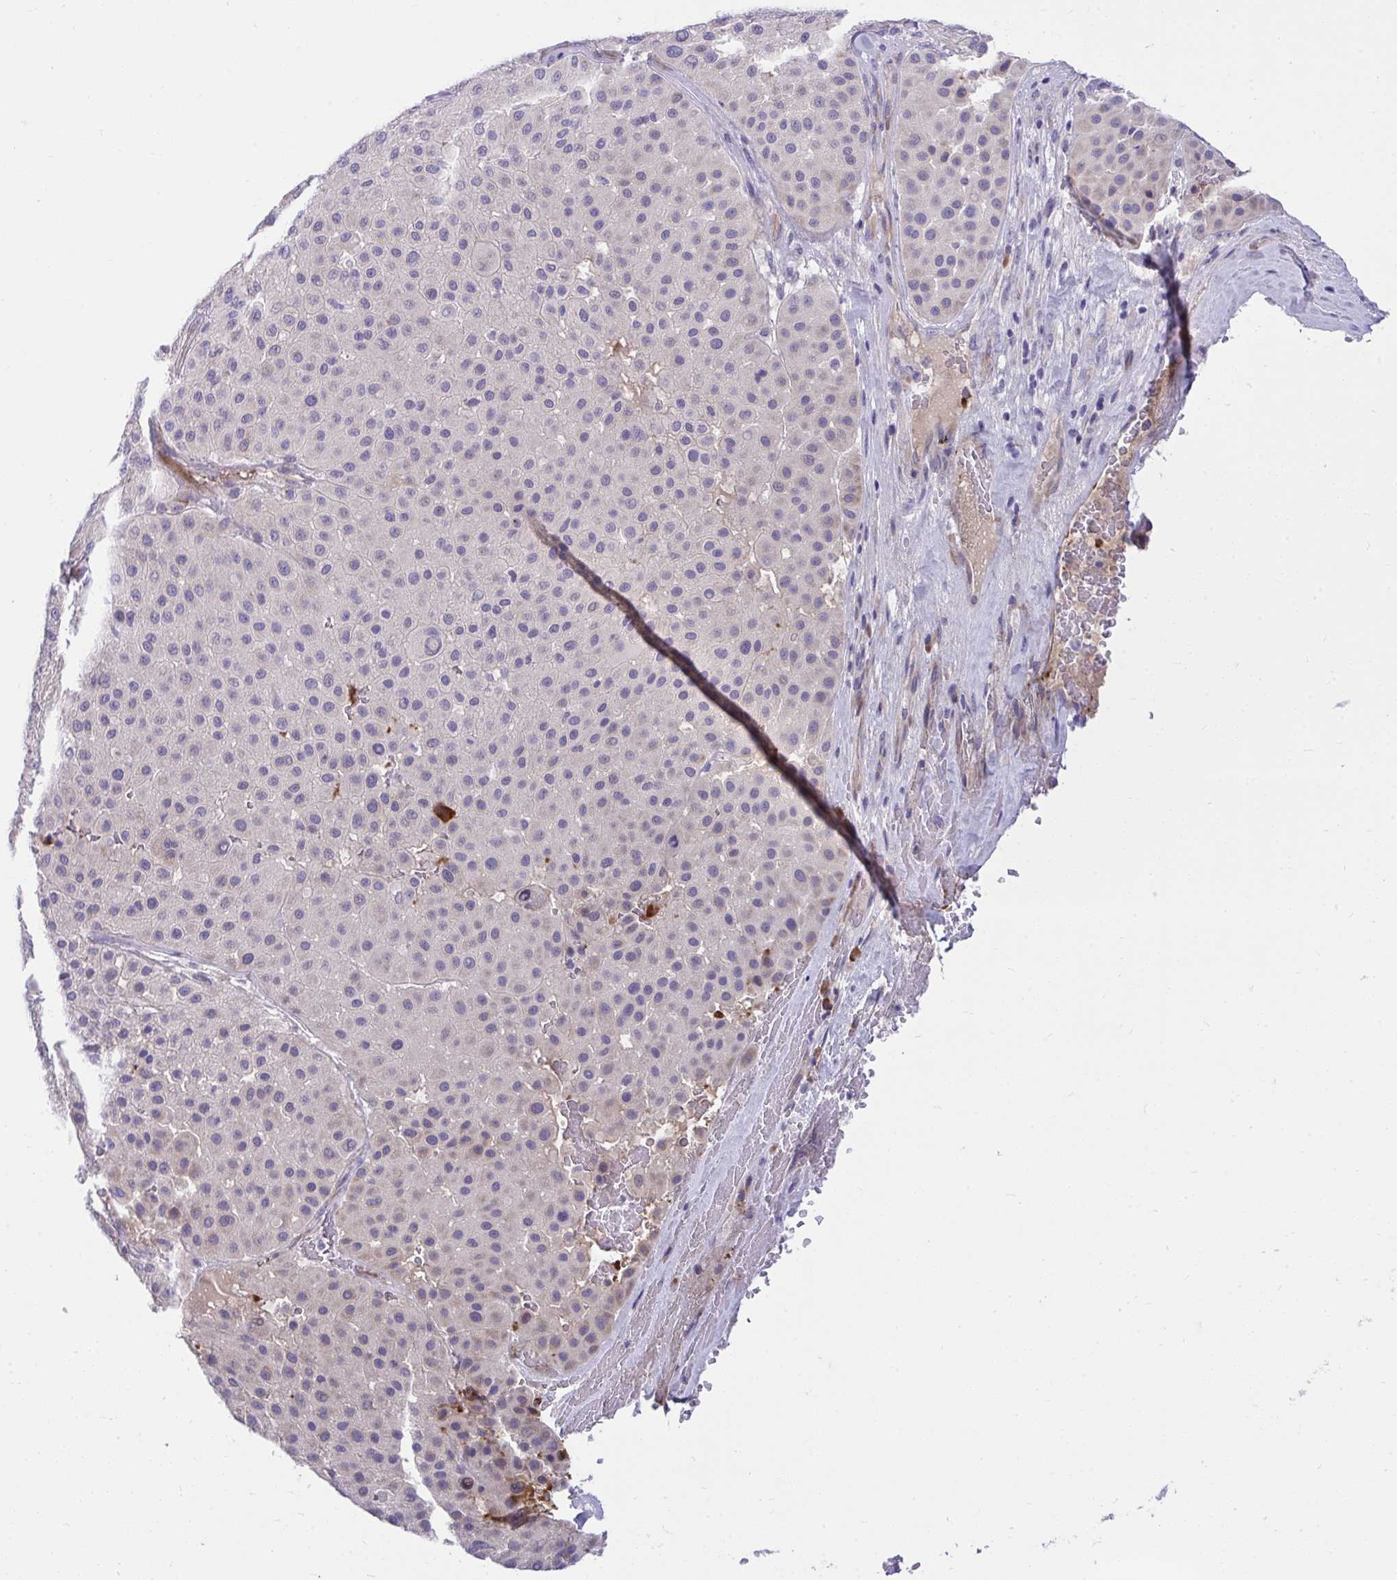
{"staining": {"intensity": "negative", "quantity": "none", "location": "none"}, "tissue": "melanoma", "cell_type": "Tumor cells", "image_type": "cancer", "snomed": [{"axis": "morphology", "description": "Malignant melanoma, Metastatic site"}, {"axis": "topography", "description": "Smooth muscle"}], "caption": "This is a micrograph of immunohistochemistry (IHC) staining of melanoma, which shows no positivity in tumor cells.", "gene": "PIGZ", "patient": {"sex": "male", "age": 41}}